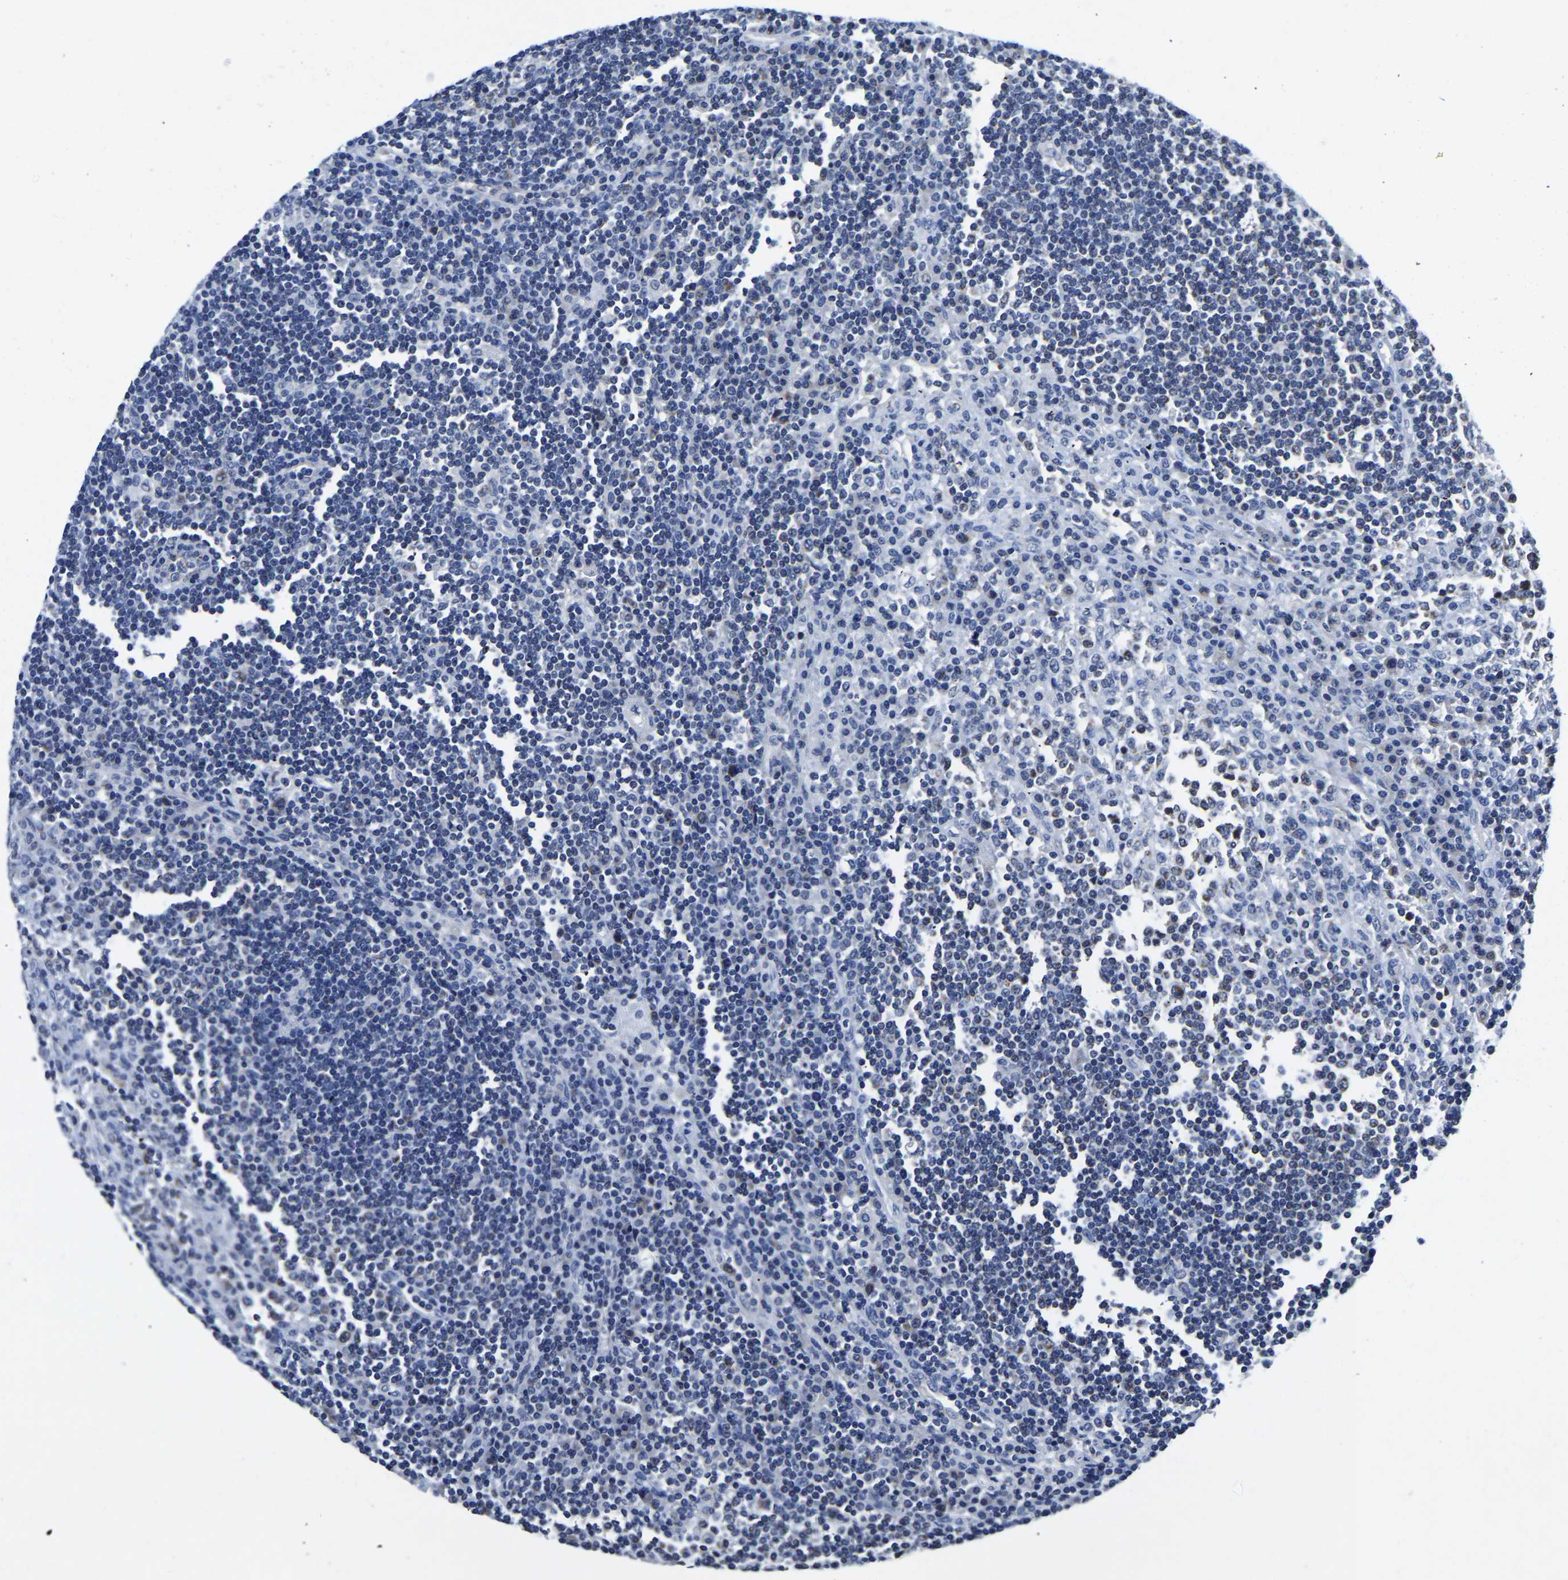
{"staining": {"intensity": "negative", "quantity": "none", "location": "none"}, "tissue": "lymph node", "cell_type": "Germinal center cells", "image_type": "normal", "snomed": [{"axis": "morphology", "description": "Normal tissue, NOS"}, {"axis": "topography", "description": "Lymph node"}], "caption": "Germinal center cells are negative for brown protein staining in unremarkable lymph node. (Stains: DAB (3,3'-diaminobenzidine) immunohistochemistry (IHC) with hematoxylin counter stain, Microscopy: brightfield microscopy at high magnification).", "gene": "FGD5", "patient": {"sex": "female", "age": 53}}